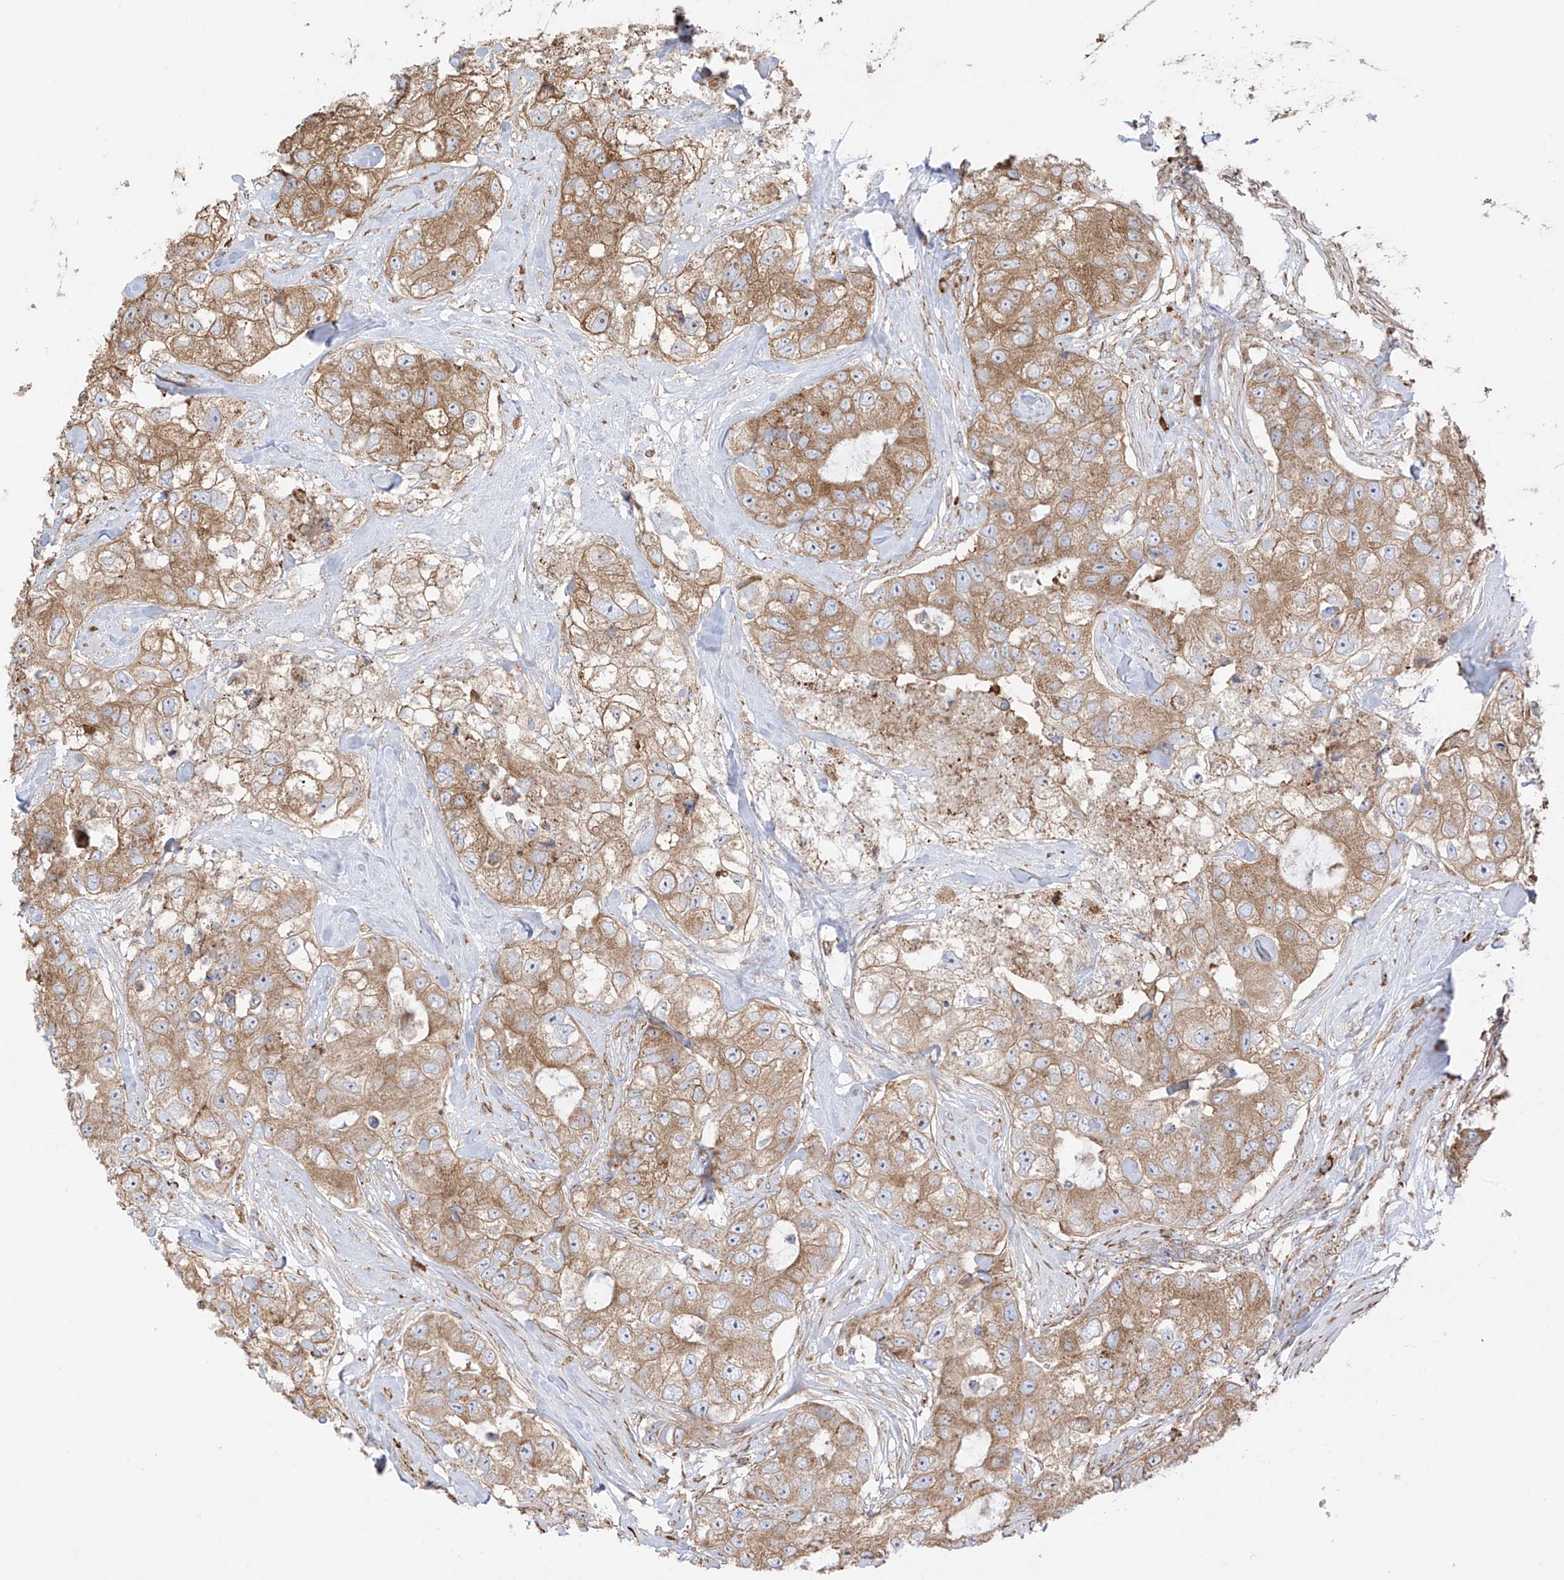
{"staining": {"intensity": "strong", "quantity": ">75%", "location": "cytoplasmic/membranous"}, "tissue": "breast cancer", "cell_type": "Tumor cells", "image_type": "cancer", "snomed": [{"axis": "morphology", "description": "Duct carcinoma"}, {"axis": "topography", "description": "Breast"}], "caption": "This is a micrograph of immunohistochemistry (IHC) staining of breast cancer, which shows strong staining in the cytoplasmic/membranous of tumor cells.", "gene": "XKR3", "patient": {"sex": "female", "age": 62}}